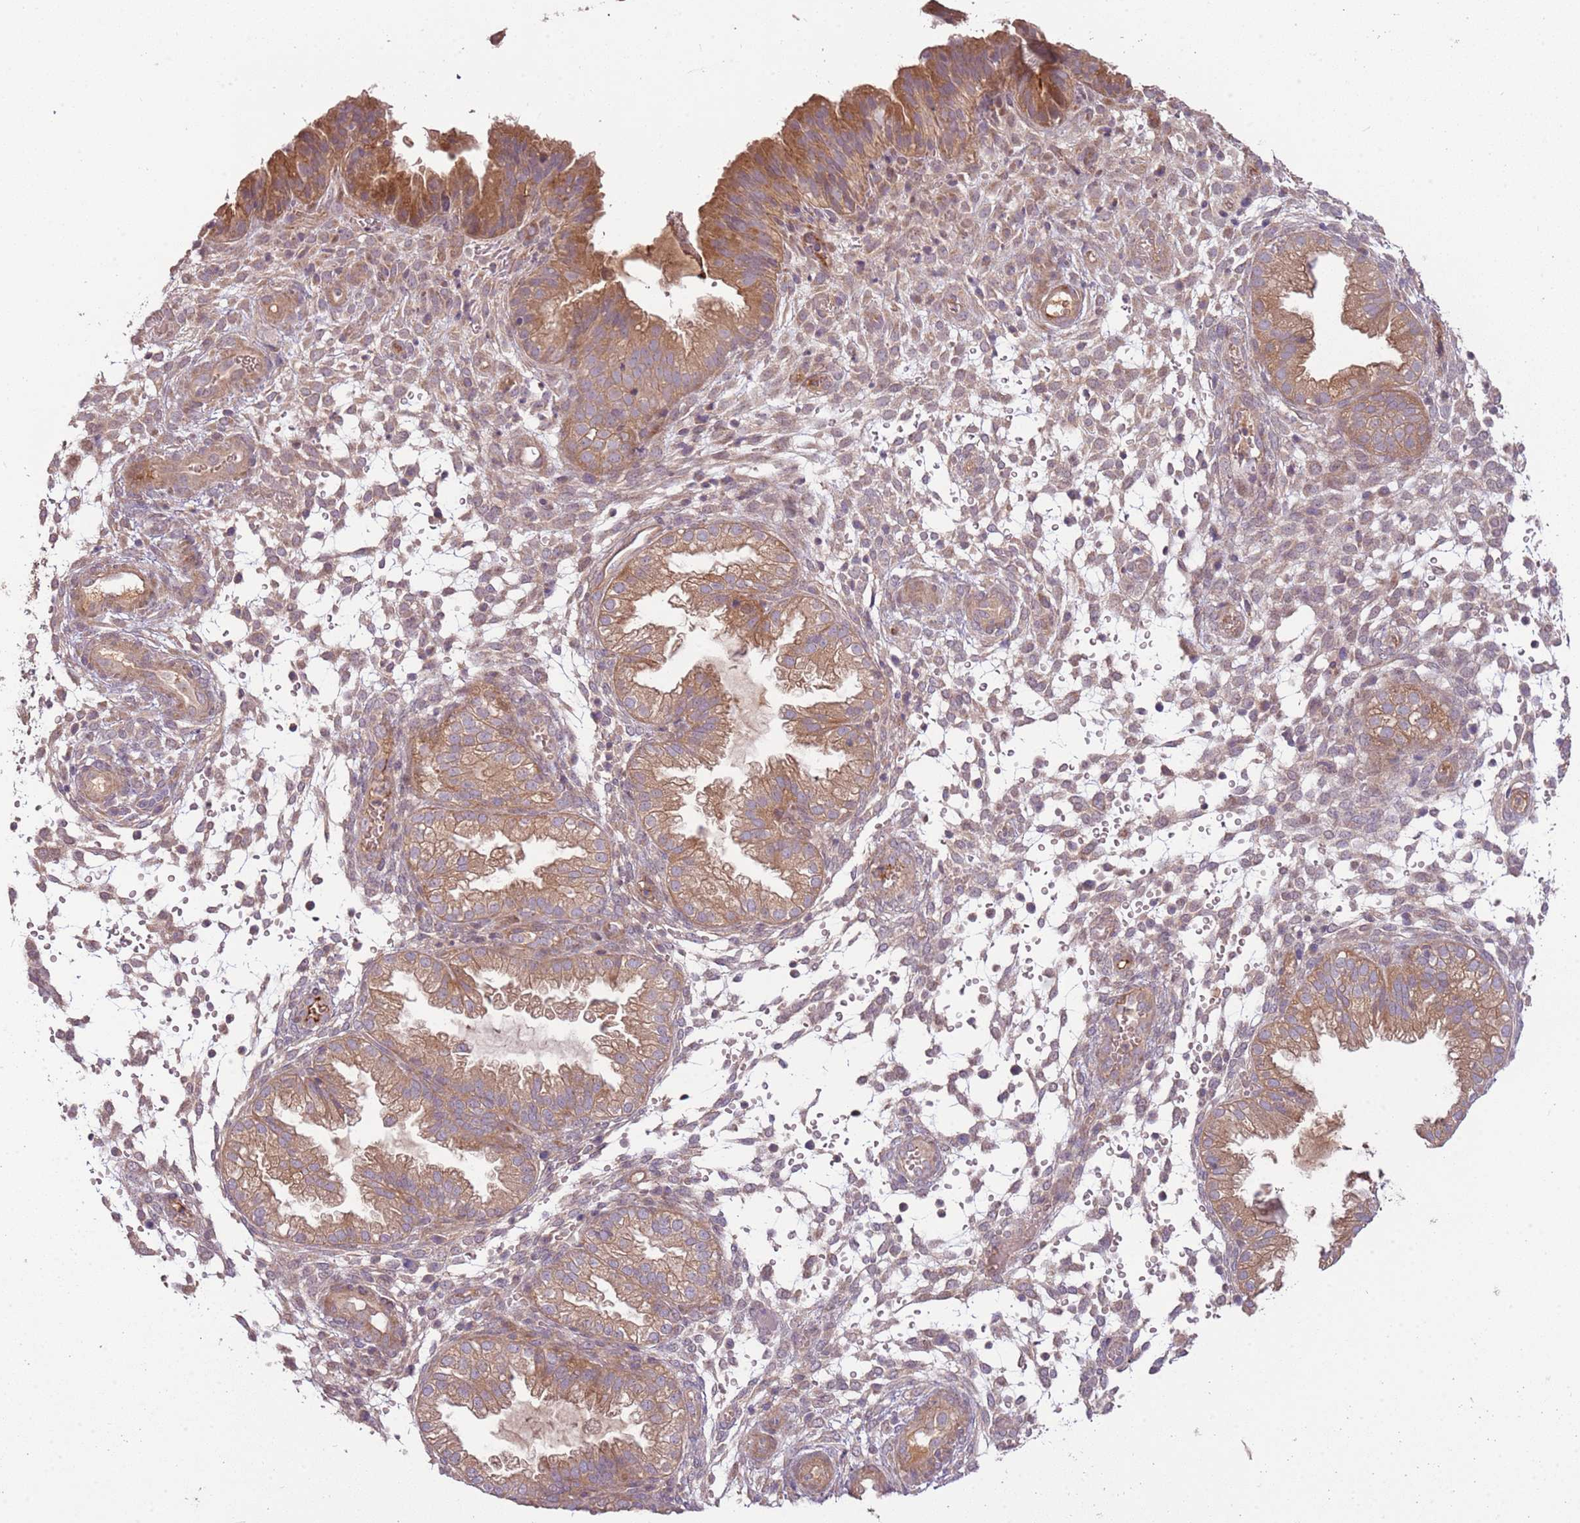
{"staining": {"intensity": "weak", "quantity": "25%-75%", "location": "cytoplasmic/membranous"}, "tissue": "endometrium", "cell_type": "Cells in endometrial stroma", "image_type": "normal", "snomed": [{"axis": "morphology", "description": "Normal tissue, NOS"}, {"axis": "topography", "description": "Endometrium"}], "caption": "Immunohistochemical staining of benign endometrium reveals low levels of weak cytoplasmic/membranous expression in approximately 25%-75% of cells in endometrial stroma. The staining was performed using DAB (3,3'-diaminobenzidine) to visualize the protein expression in brown, while the nuclei were stained in blue with hematoxylin (Magnification: 20x).", "gene": "RNF128", "patient": {"sex": "female", "age": 33}}